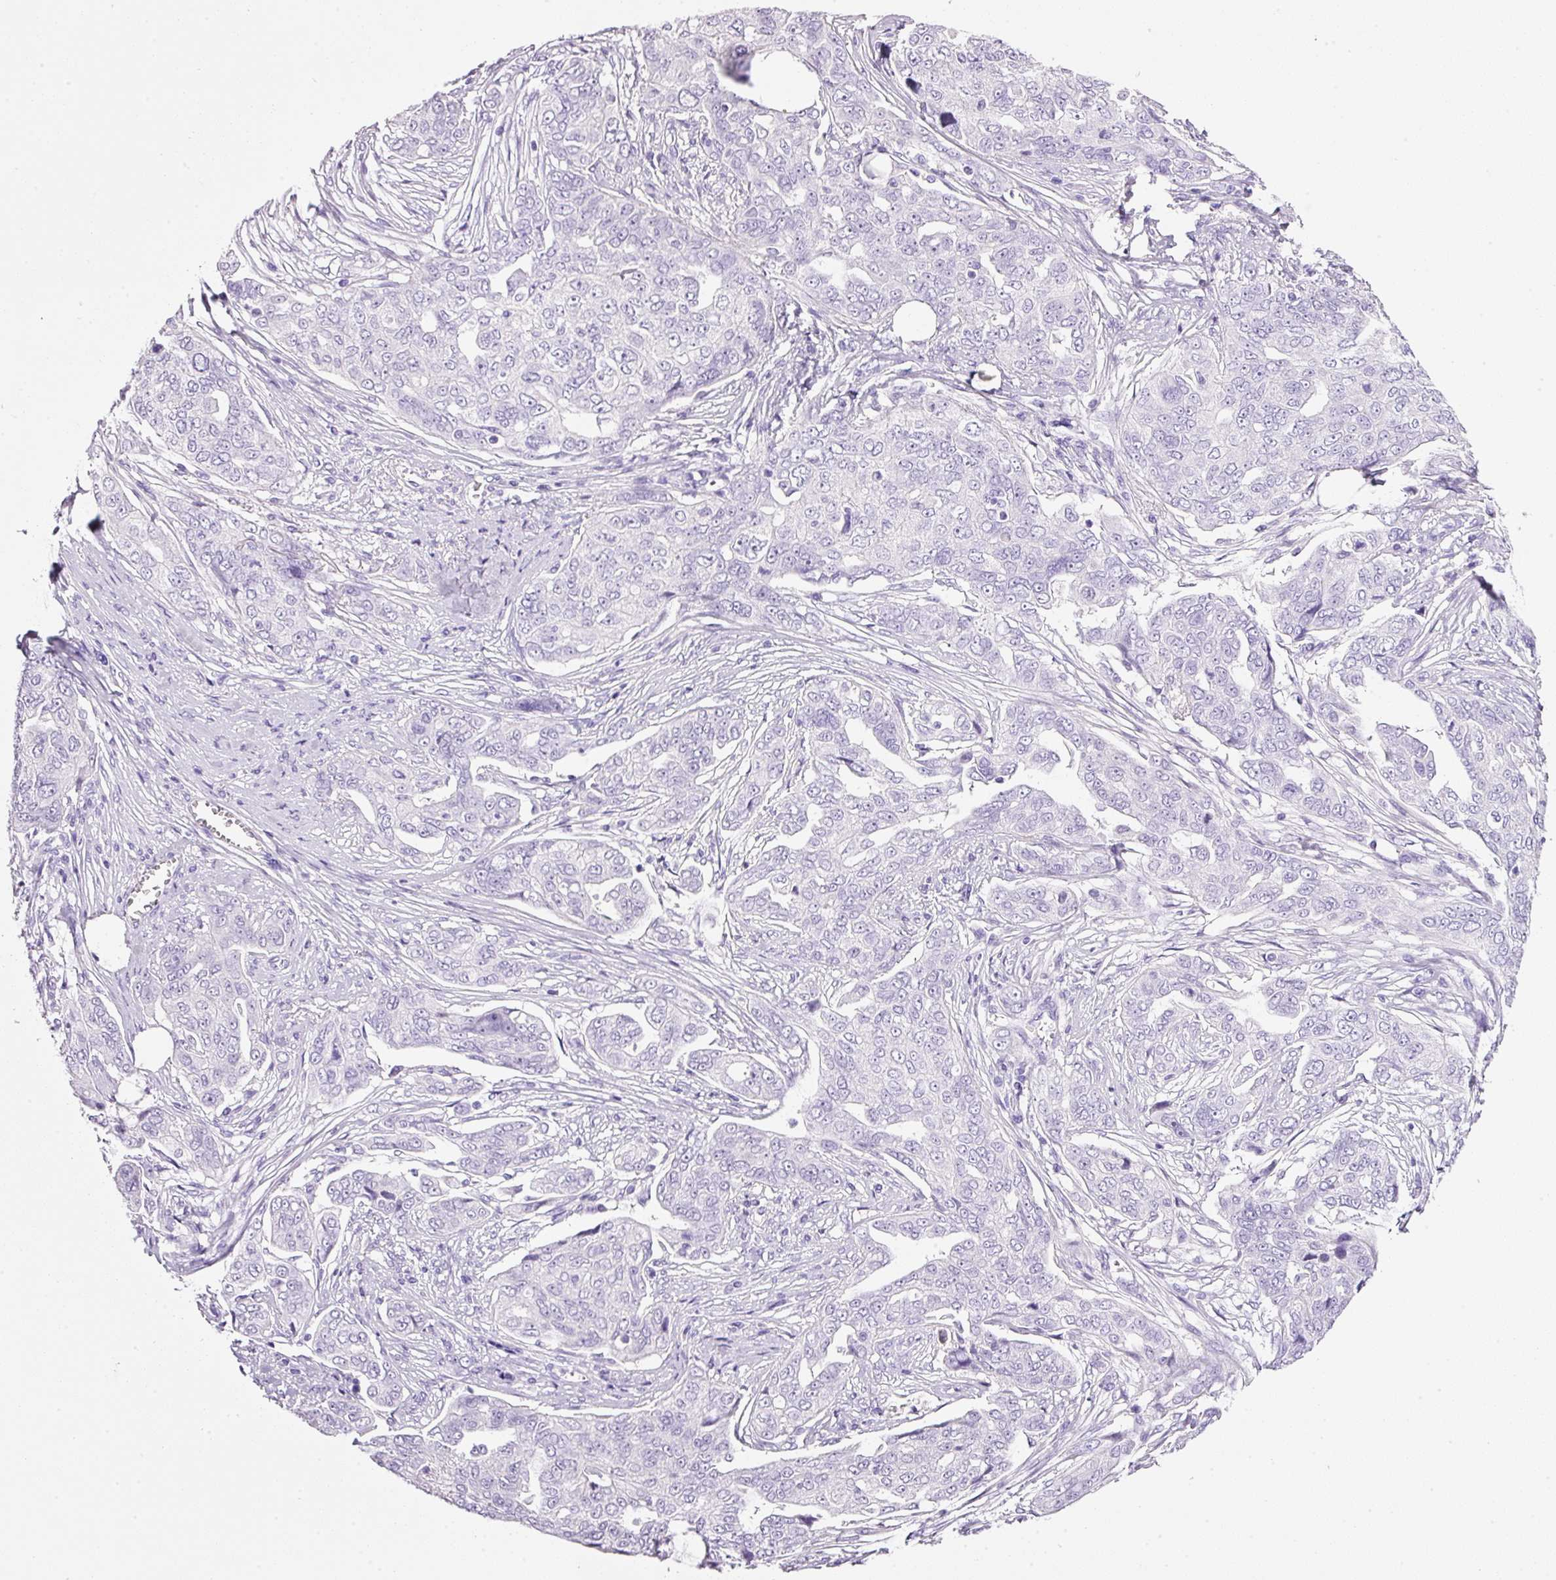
{"staining": {"intensity": "negative", "quantity": "none", "location": "none"}, "tissue": "ovarian cancer", "cell_type": "Tumor cells", "image_type": "cancer", "snomed": [{"axis": "morphology", "description": "Carcinoma, endometroid"}, {"axis": "topography", "description": "Ovary"}], "caption": "DAB immunohistochemical staining of ovarian endometroid carcinoma reveals no significant expression in tumor cells.", "gene": "BSND", "patient": {"sex": "female", "age": 70}}